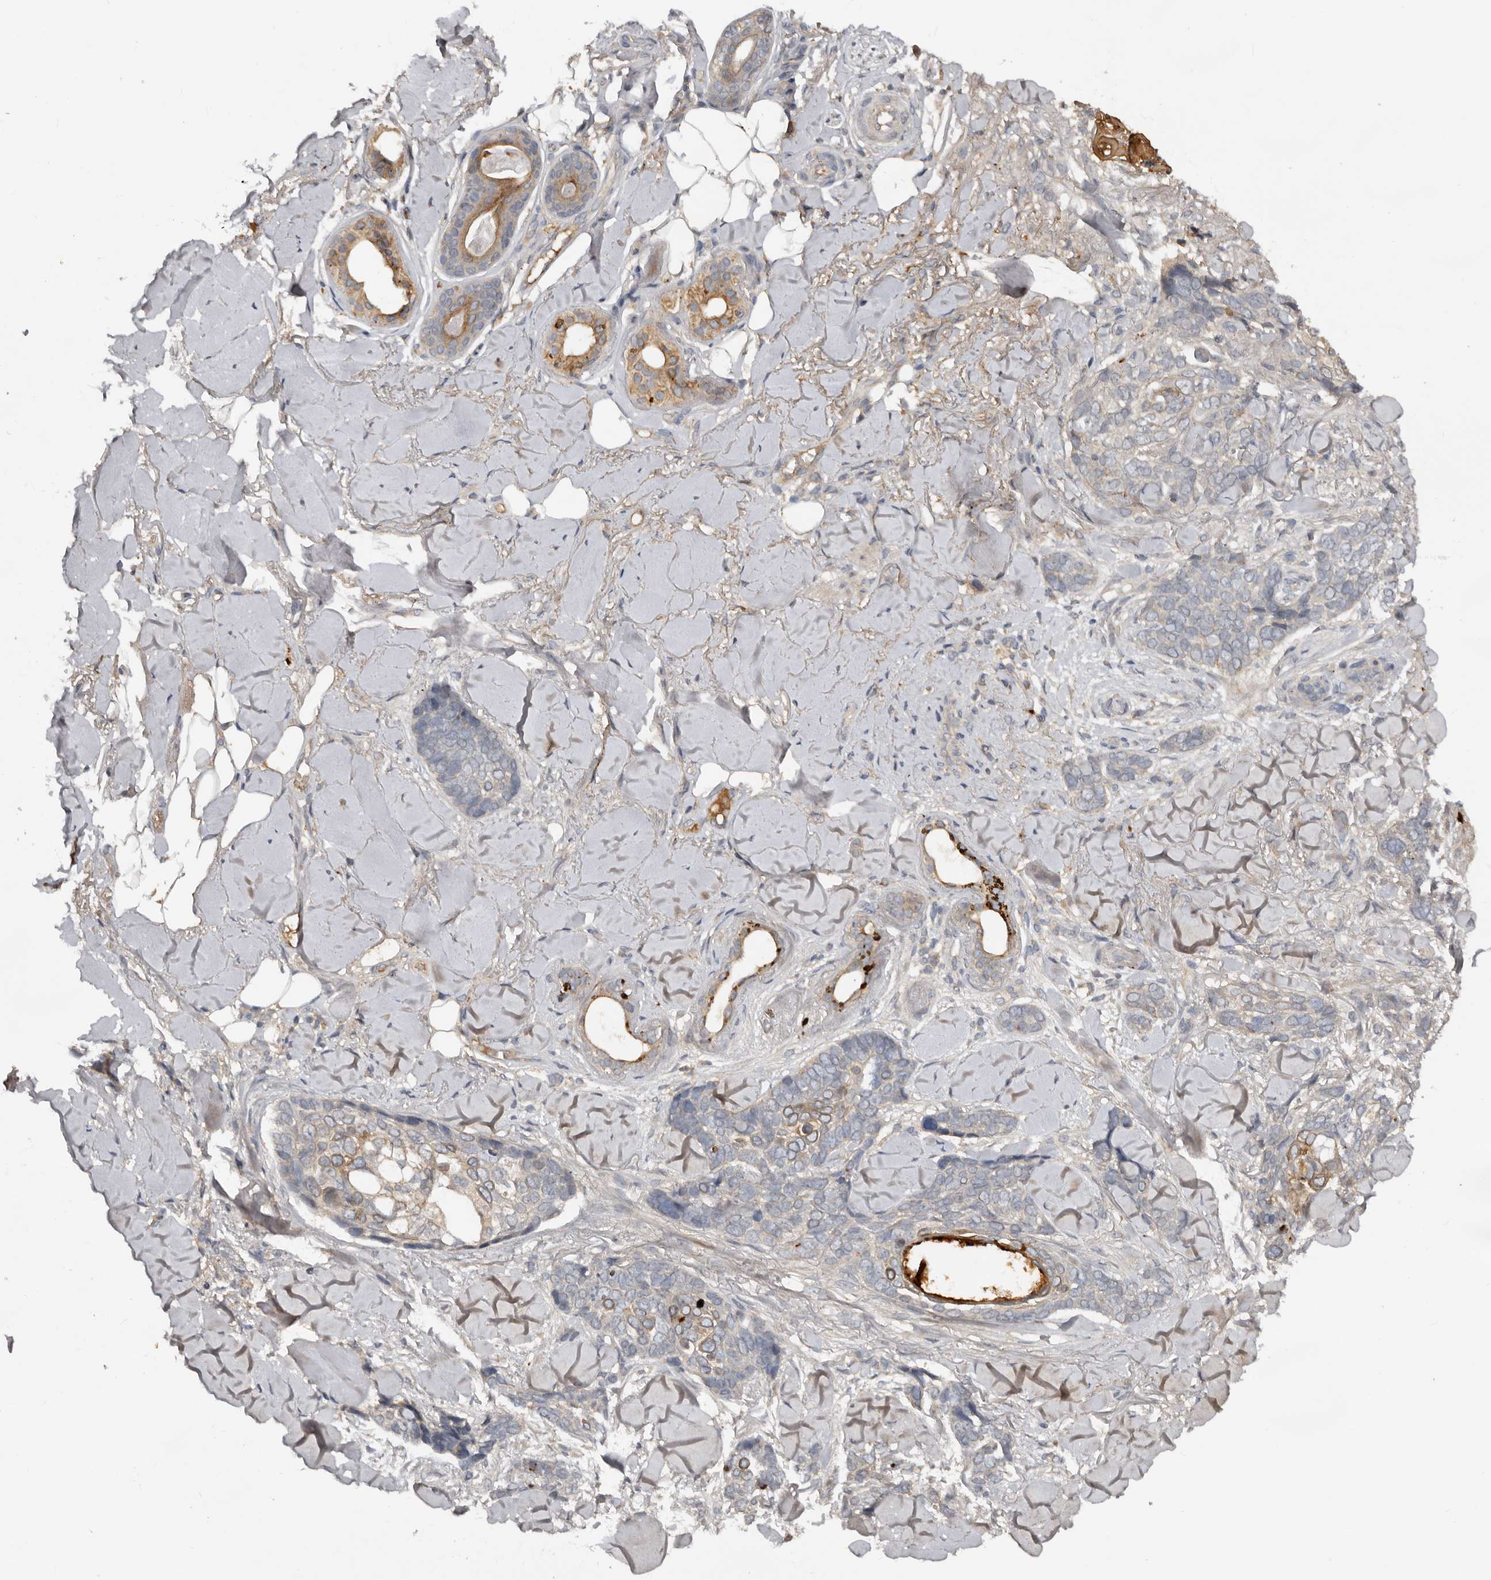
{"staining": {"intensity": "weak", "quantity": "<25%", "location": "cytoplasmic/membranous"}, "tissue": "skin cancer", "cell_type": "Tumor cells", "image_type": "cancer", "snomed": [{"axis": "morphology", "description": "Basal cell carcinoma"}, {"axis": "topography", "description": "Skin"}], "caption": "DAB immunohistochemical staining of human skin cancer (basal cell carcinoma) demonstrates no significant positivity in tumor cells.", "gene": "NMUR1", "patient": {"sex": "female", "age": 82}}